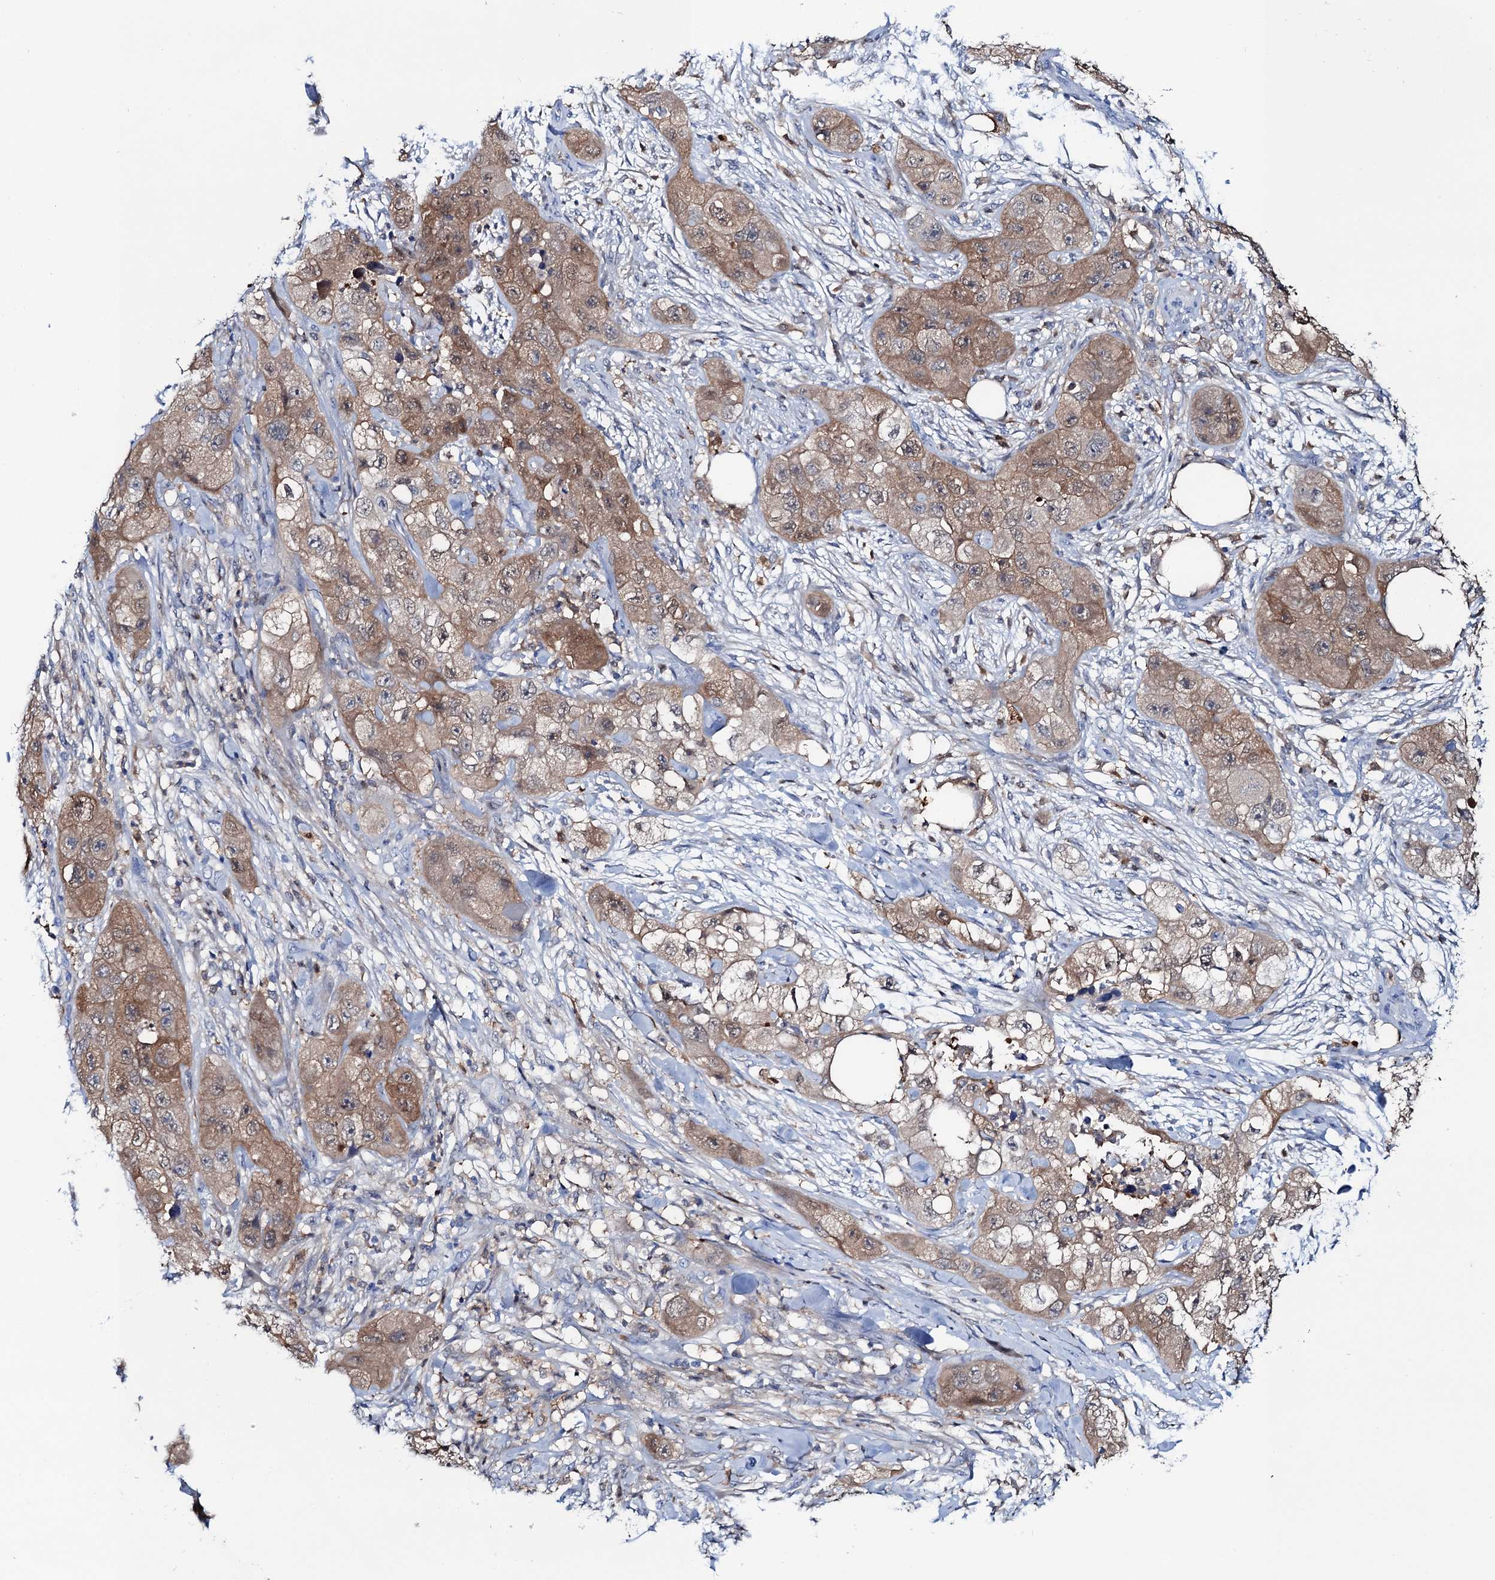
{"staining": {"intensity": "moderate", "quantity": ">75%", "location": "cytoplasmic/membranous"}, "tissue": "skin cancer", "cell_type": "Tumor cells", "image_type": "cancer", "snomed": [{"axis": "morphology", "description": "Squamous cell carcinoma, NOS"}, {"axis": "topography", "description": "Skin"}, {"axis": "topography", "description": "Subcutis"}], "caption": "This histopathology image displays IHC staining of human skin squamous cell carcinoma, with medium moderate cytoplasmic/membranous staining in approximately >75% of tumor cells.", "gene": "FAH", "patient": {"sex": "male", "age": 73}}